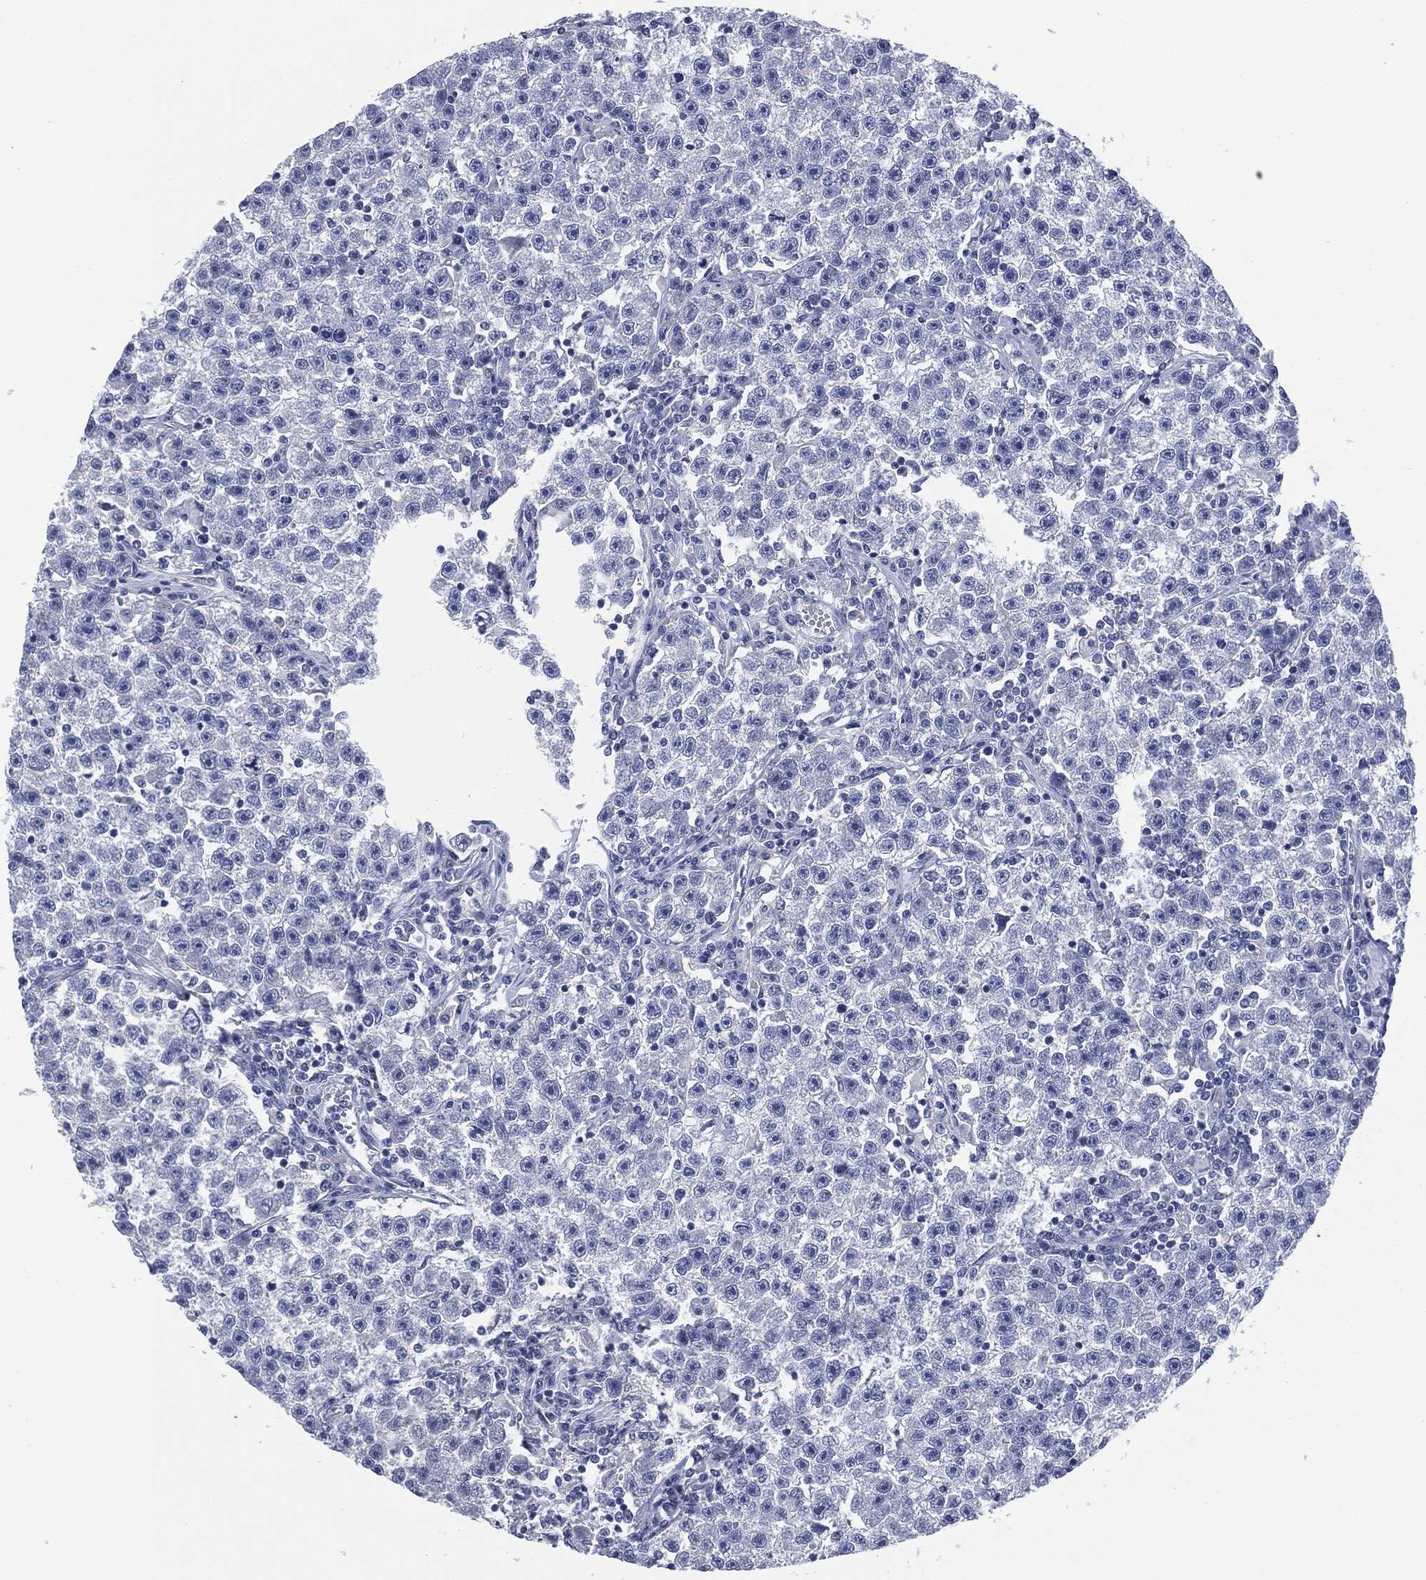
{"staining": {"intensity": "negative", "quantity": "none", "location": "none"}, "tissue": "testis cancer", "cell_type": "Tumor cells", "image_type": "cancer", "snomed": [{"axis": "morphology", "description": "Seminoma, NOS"}, {"axis": "topography", "description": "Testis"}], "caption": "Tumor cells are negative for brown protein staining in testis seminoma. (DAB (3,3'-diaminobenzidine) immunohistochemistry visualized using brightfield microscopy, high magnification).", "gene": "MUC16", "patient": {"sex": "male", "age": 22}}